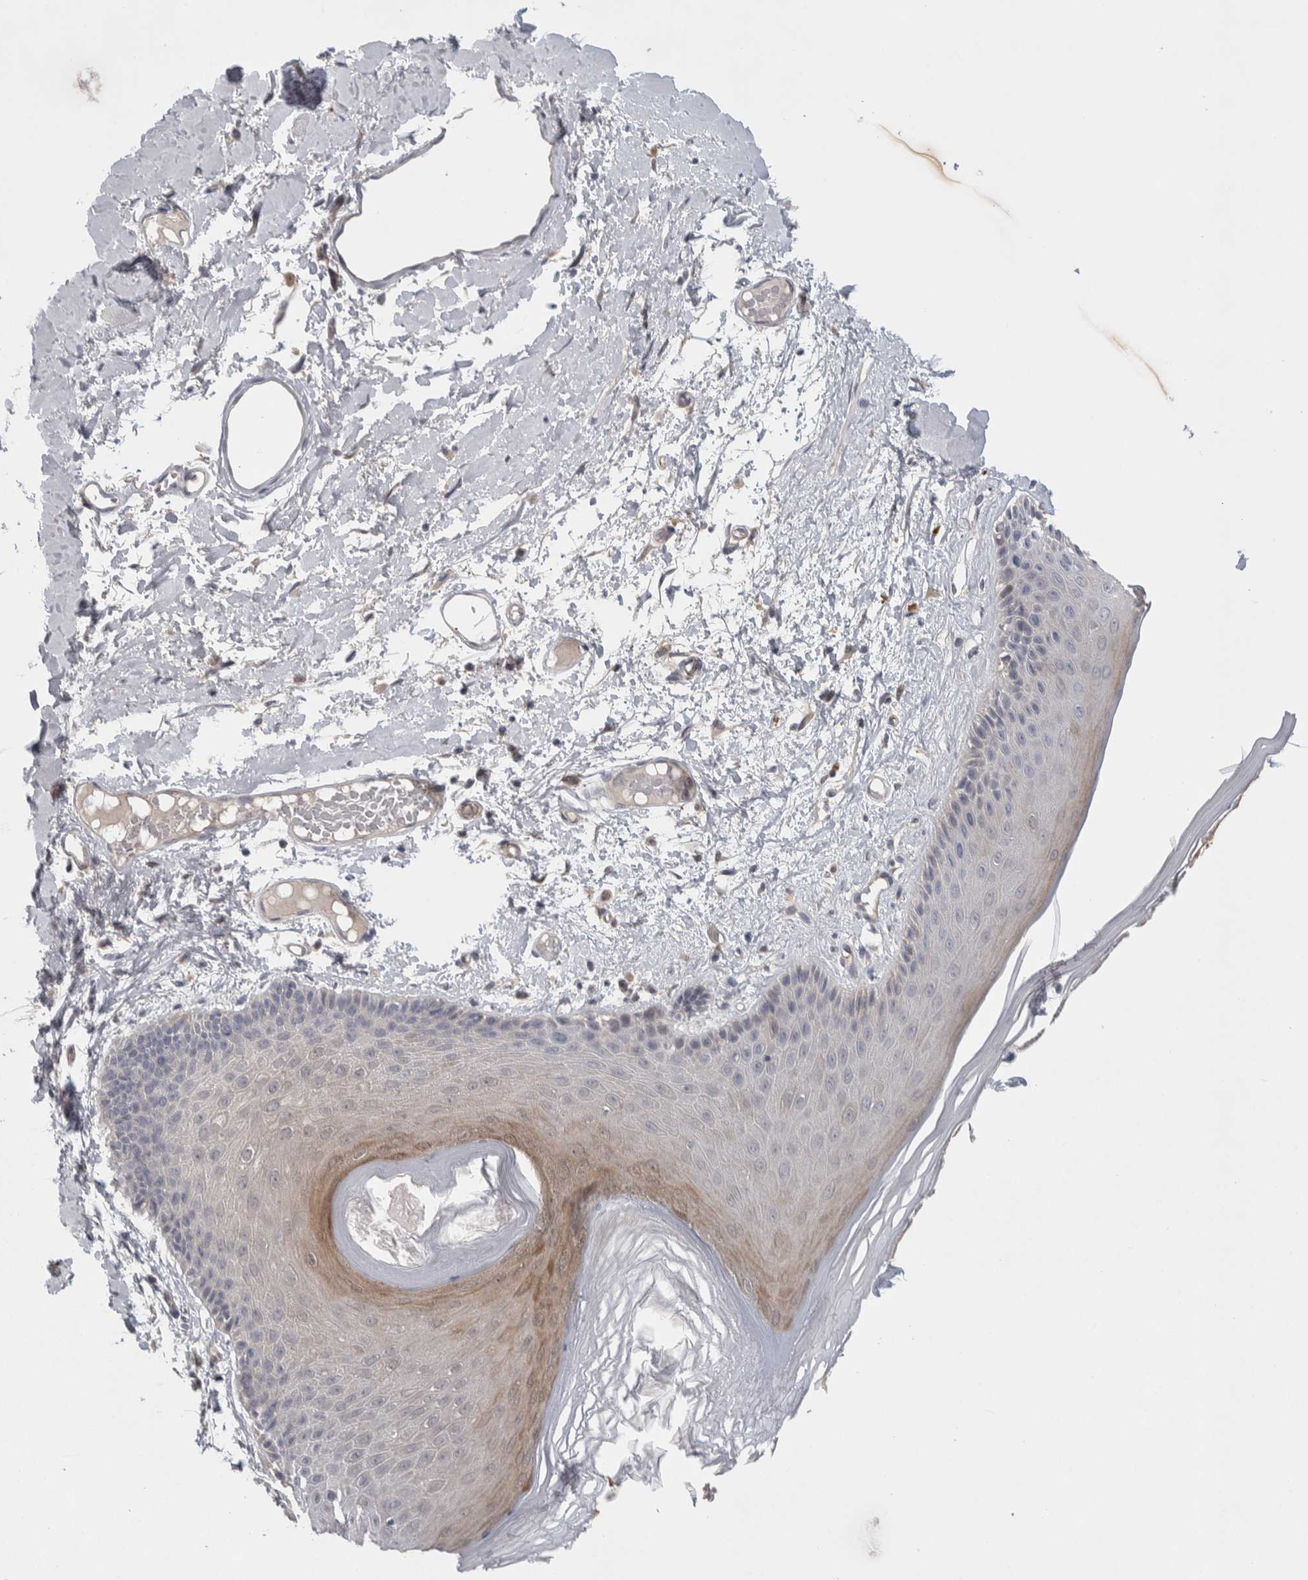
{"staining": {"intensity": "moderate", "quantity": "<25%", "location": "cytoplasmic/membranous"}, "tissue": "skin", "cell_type": "Epidermal cells", "image_type": "normal", "snomed": [{"axis": "morphology", "description": "Normal tissue, NOS"}, {"axis": "topography", "description": "Vulva"}], "caption": "A high-resolution micrograph shows immunohistochemistry staining of benign skin, which reveals moderate cytoplasmic/membranous expression in approximately <25% of epidermal cells. (Stains: DAB (3,3'-diaminobenzidine) in brown, nuclei in blue, Microscopy: brightfield microscopy at high magnification).", "gene": "ZNF862", "patient": {"sex": "female", "age": 73}}